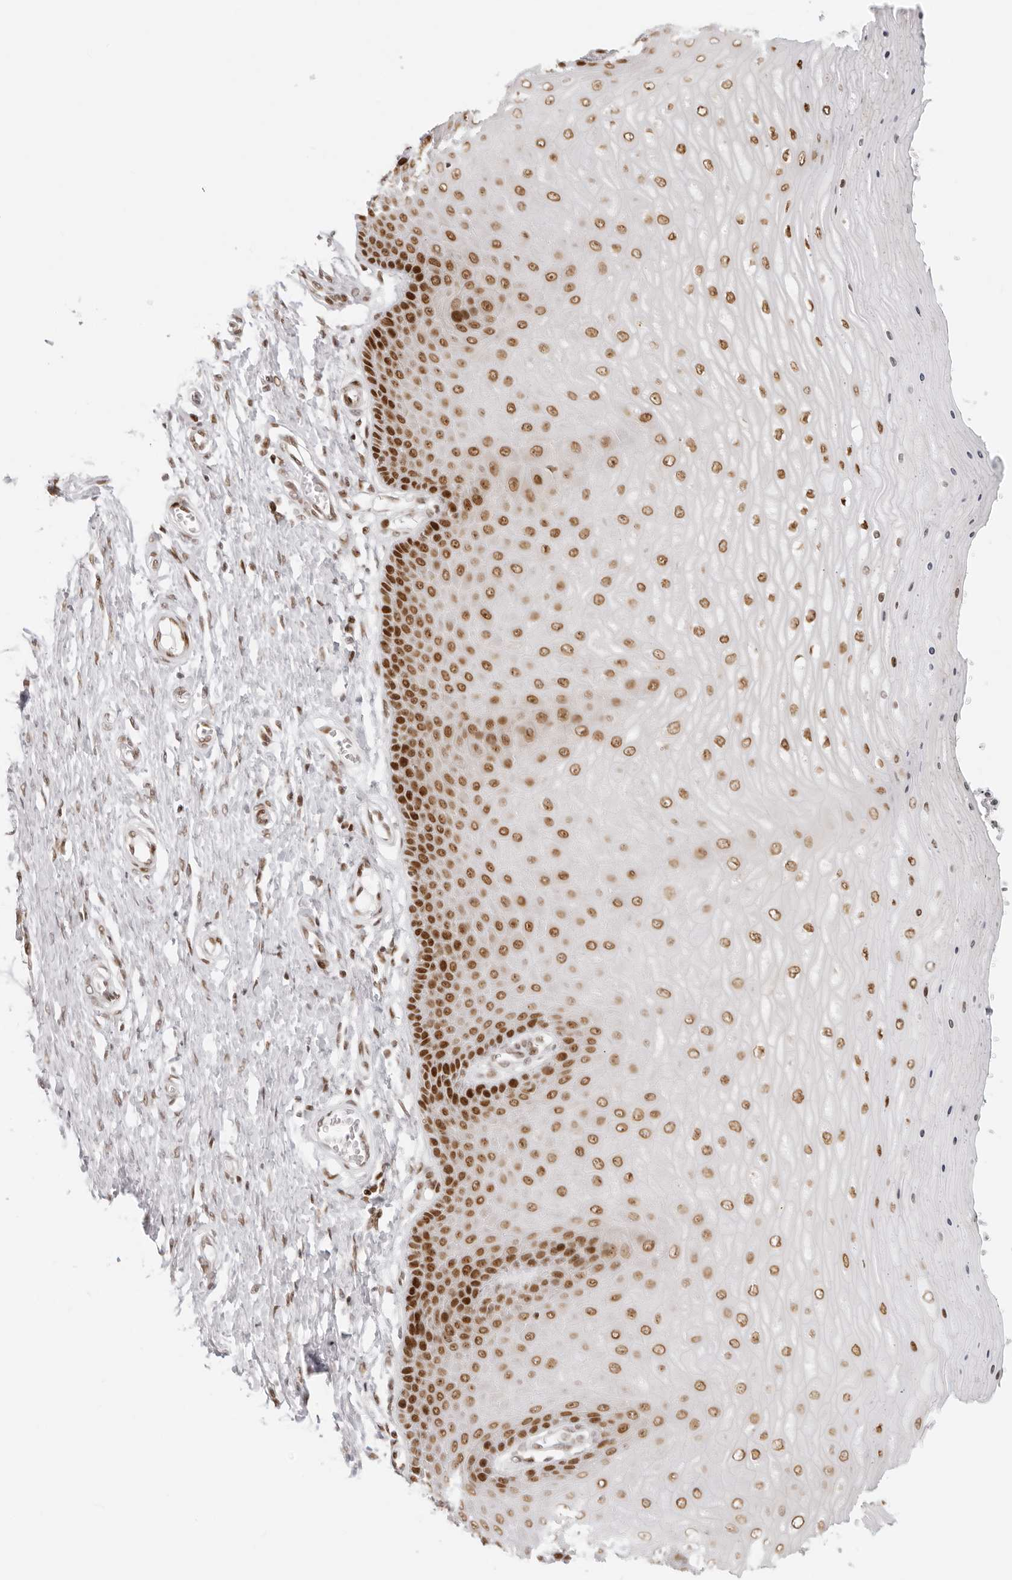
{"staining": {"intensity": "strong", "quantity": ">75%", "location": "nuclear"}, "tissue": "cervix", "cell_type": "Glandular cells", "image_type": "normal", "snomed": [{"axis": "morphology", "description": "Normal tissue, NOS"}, {"axis": "topography", "description": "Cervix"}], "caption": "Protein staining of benign cervix reveals strong nuclear staining in about >75% of glandular cells.", "gene": "RCC1", "patient": {"sex": "female", "age": 55}}